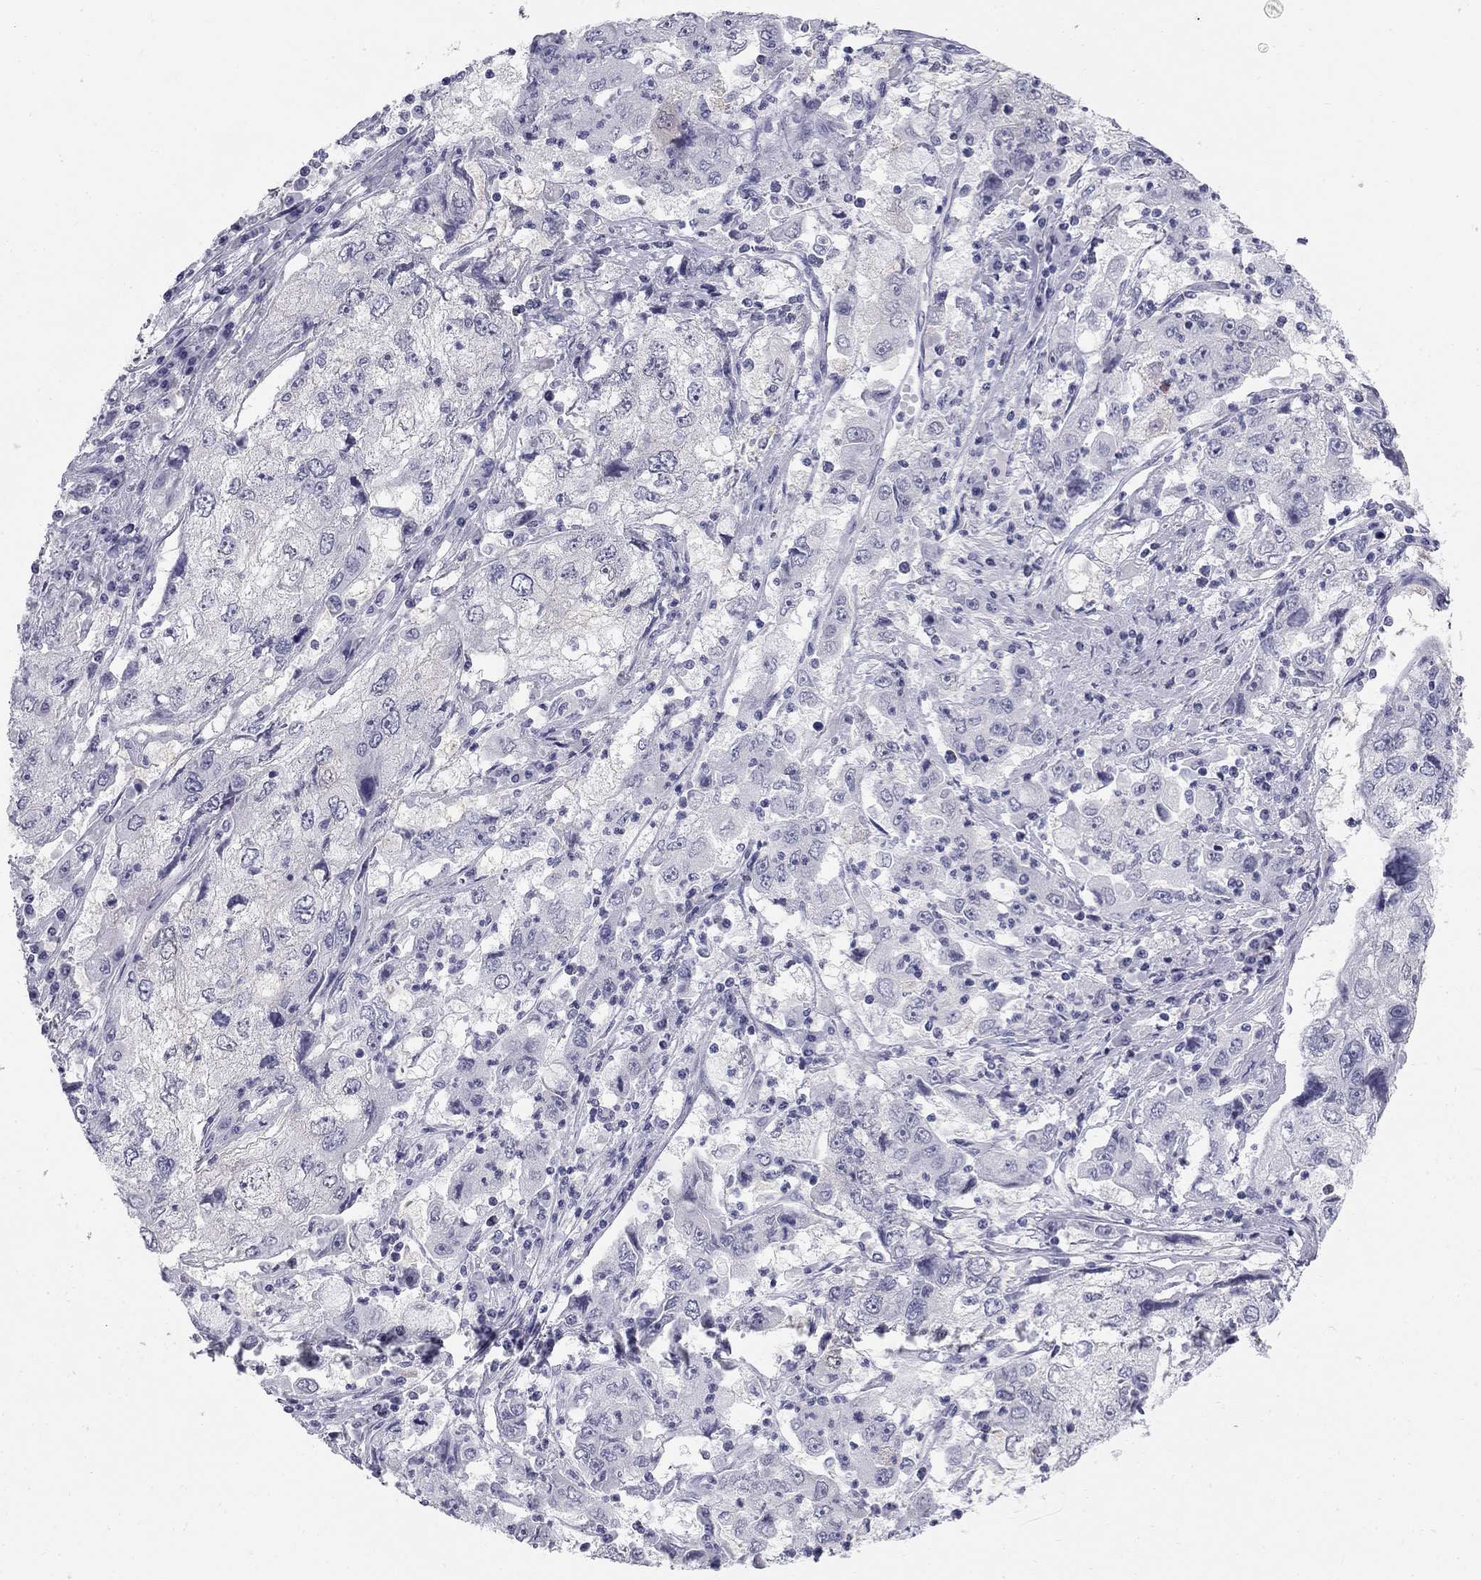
{"staining": {"intensity": "negative", "quantity": "none", "location": "none"}, "tissue": "cervical cancer", "cell_type": "Tumor cells", "image_type": "cancer", "snomed": [{"axis": "morphology", "description": "Squamous cell carcinoma, NOS"}, {"axis": "topography", "description": "Cervix"}], "caption": "Tumor cells are negative for brown protein staining in cervical cancer.", "gene": "SULT2B1", "patient": {"sex": "female", "age": 36}}